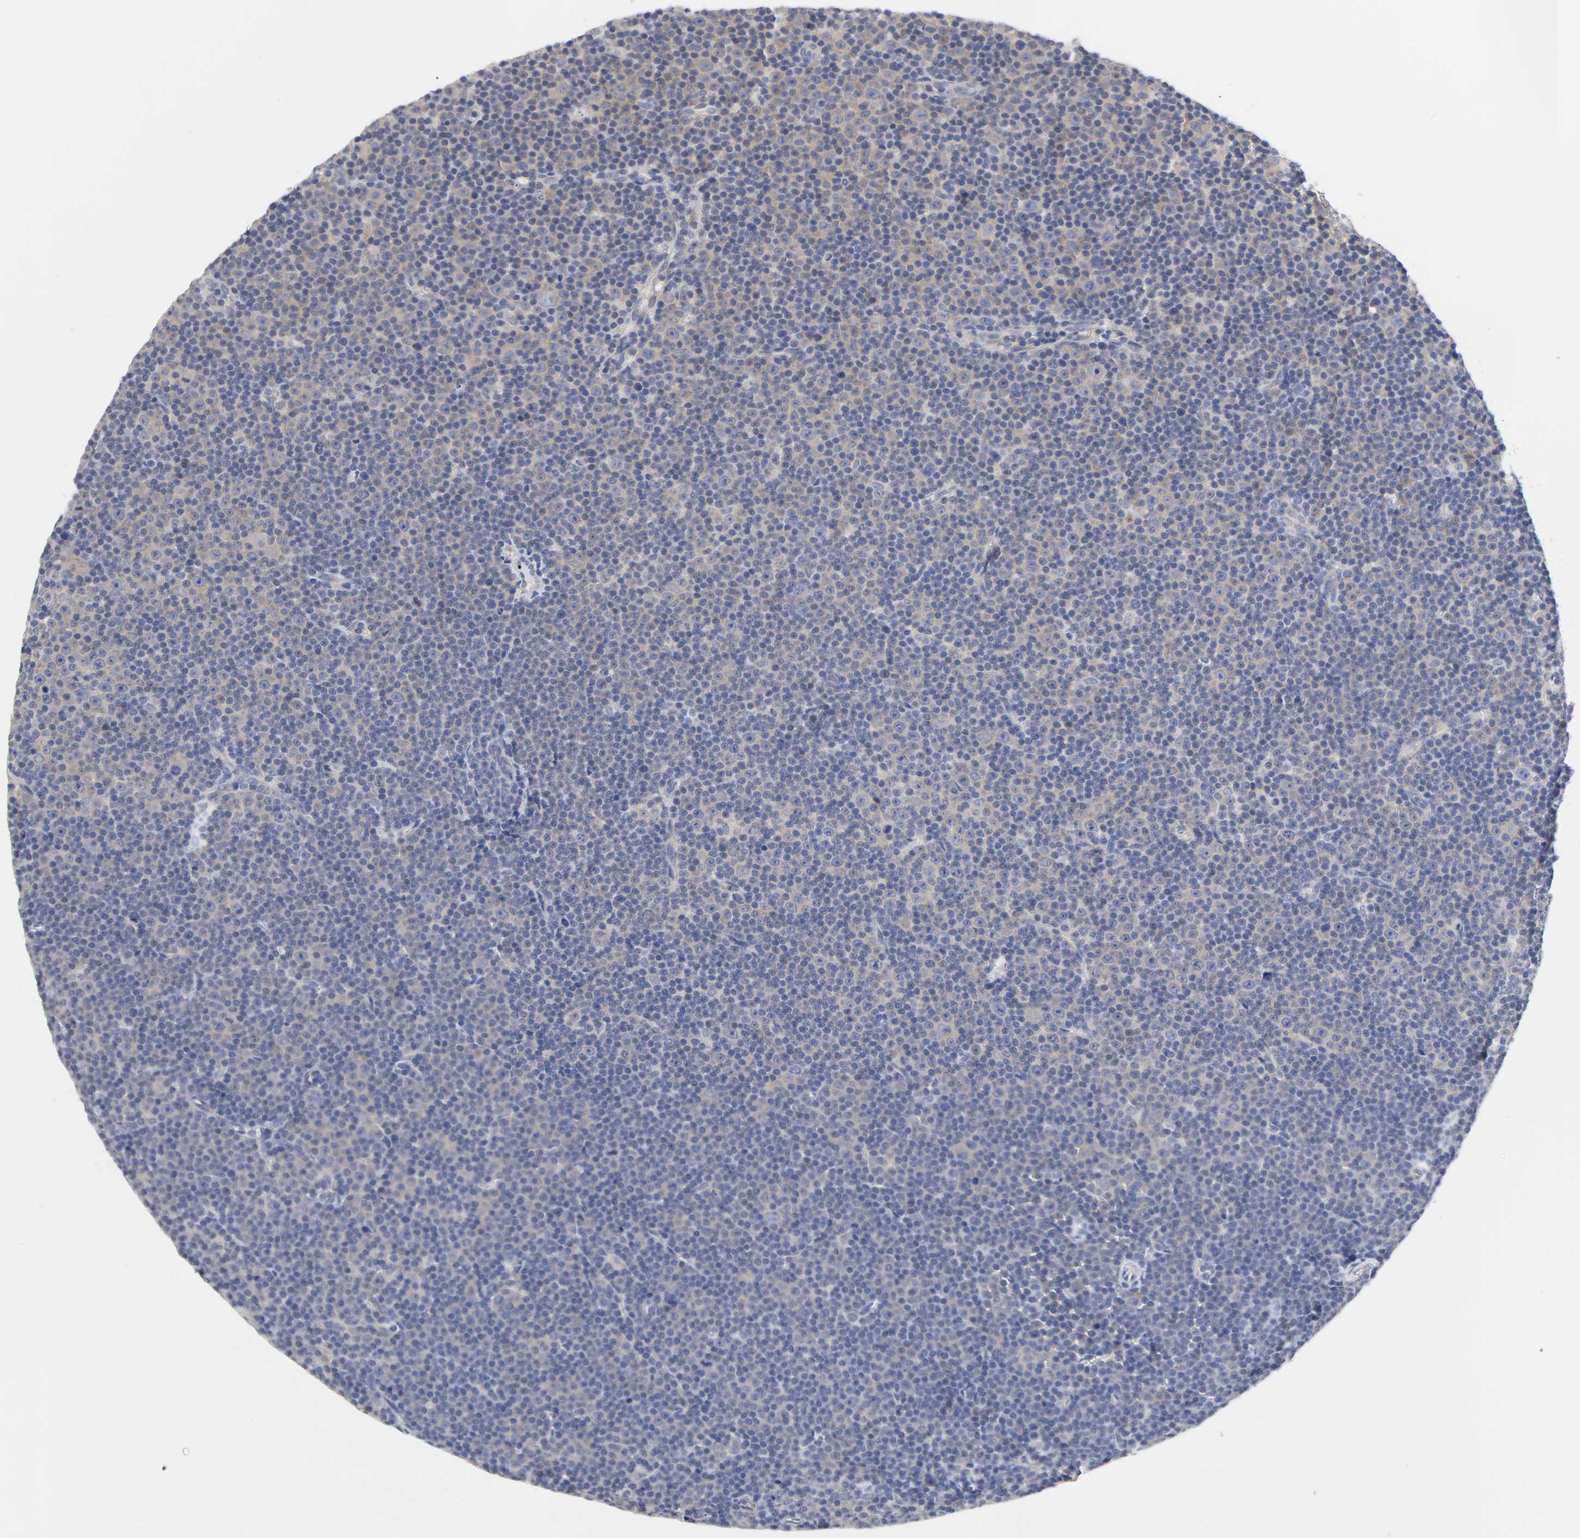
{"staining": {"intensity": "weak", "quantity": ">75%", "location": "cytoplasmic/membranous"}, "tissue": "lymphoma", "cell_type": "Tumor cells", "image_type": "cancer", "snomed": [{"axis": "morphology", "description": "Malignant lymphoma, non-Hodgkin's type, Low grade"}, {"axis": "topography", "description": "Lymph node"}], "caption": "The micrograph demonstrates staining of malignant lymphoma, non-Hodgkin's type (low-grade), revealing weak cytoplasmic/membranous protein expression (brown color) within tumor cells.", "gene": "C17orf75", "patient": {"sex": "female", "age": 67}}